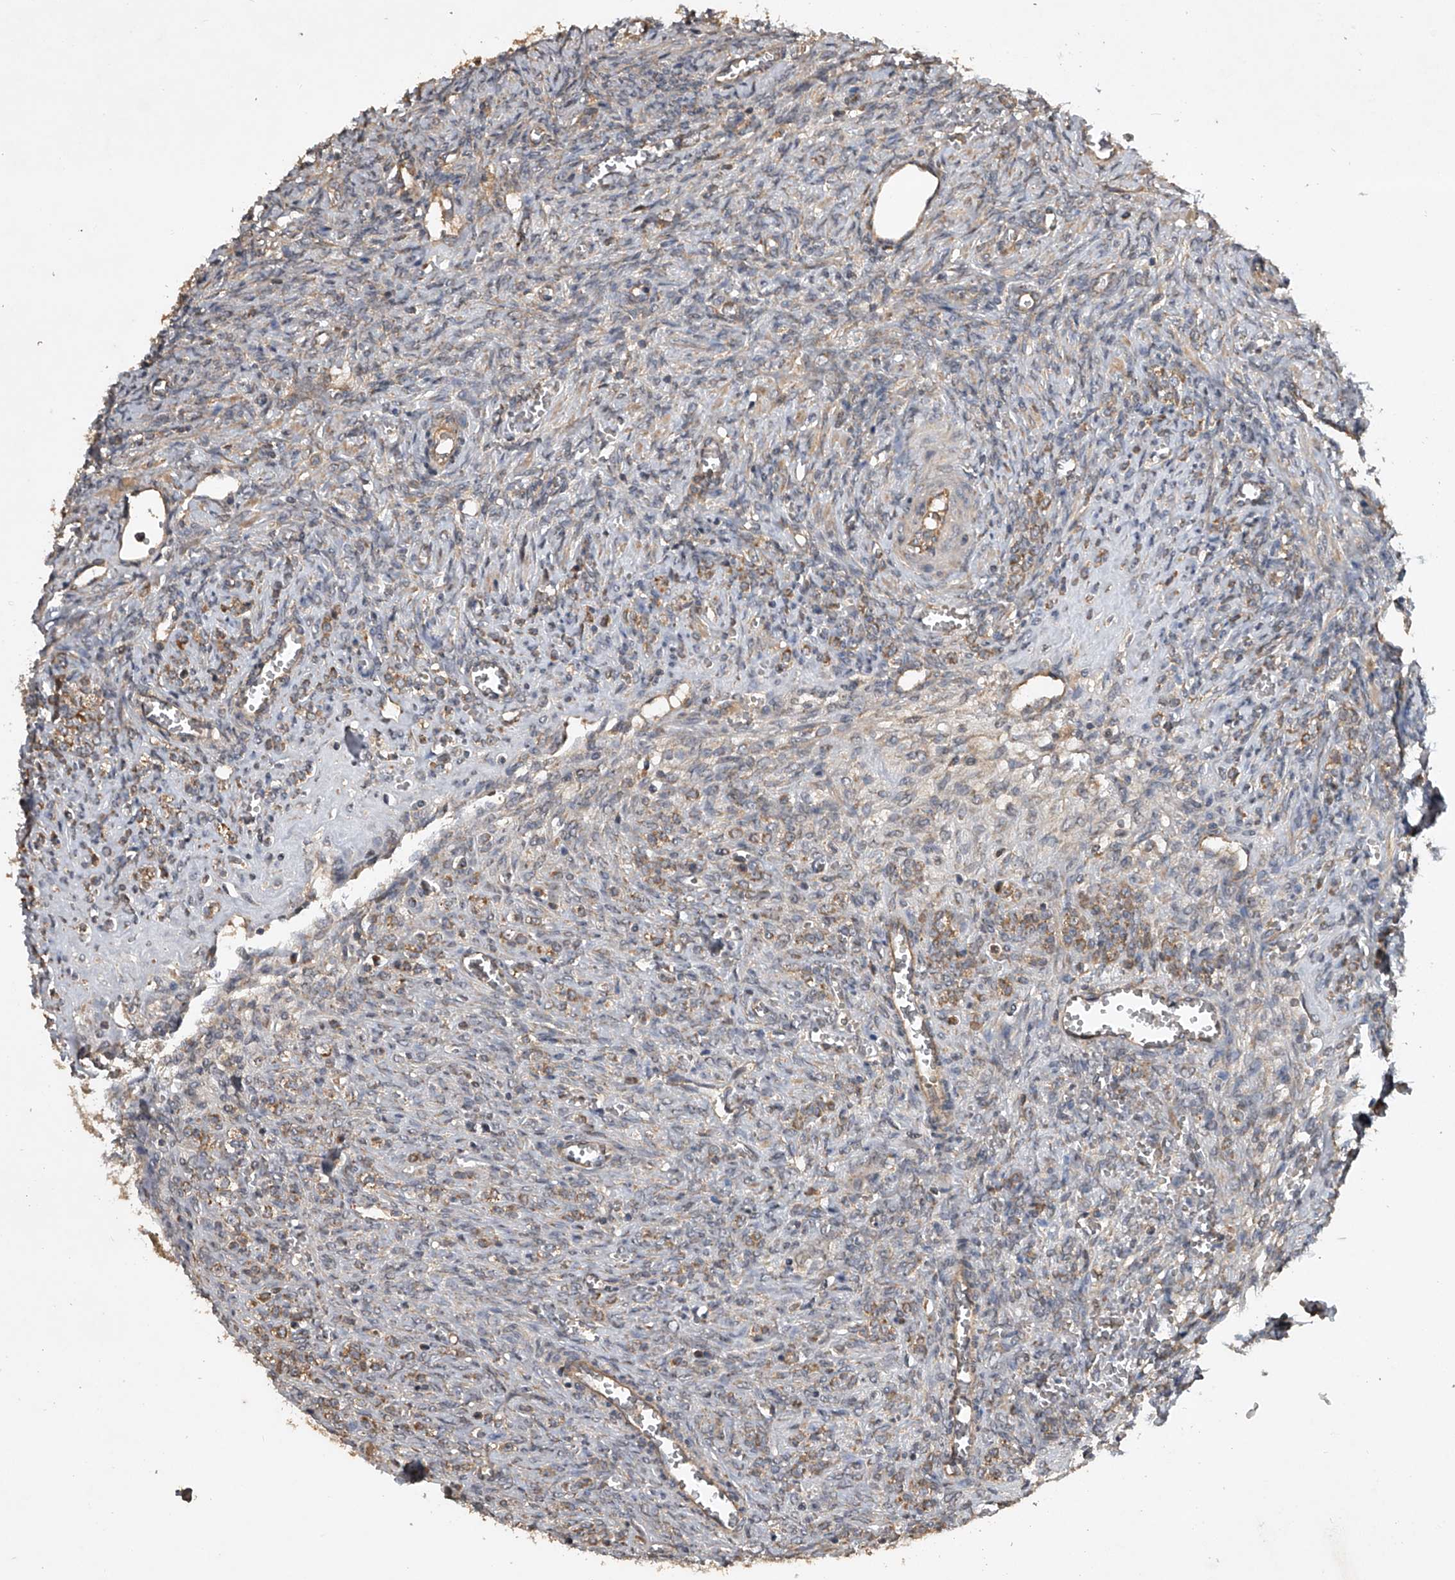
{"staining": {"intensity": "weak", "quantity": "<25%", "location": "cytoplasmic/membranous"}, "tissue": "ovary", "cell_type": "Ovarian stroma cells", "image_type": "normal", "snomed": [{"axis": "morphology", "description": "Normal tissue, NOS"}, {"axis": "topography", "description": "Ovary"}], "caption": "Immunohistochemical staining of benign ovary reveals no significant staining in ovarian stroma cells.", "gene": "NFS1", "patient": {"sex": "female", "age": 41}}